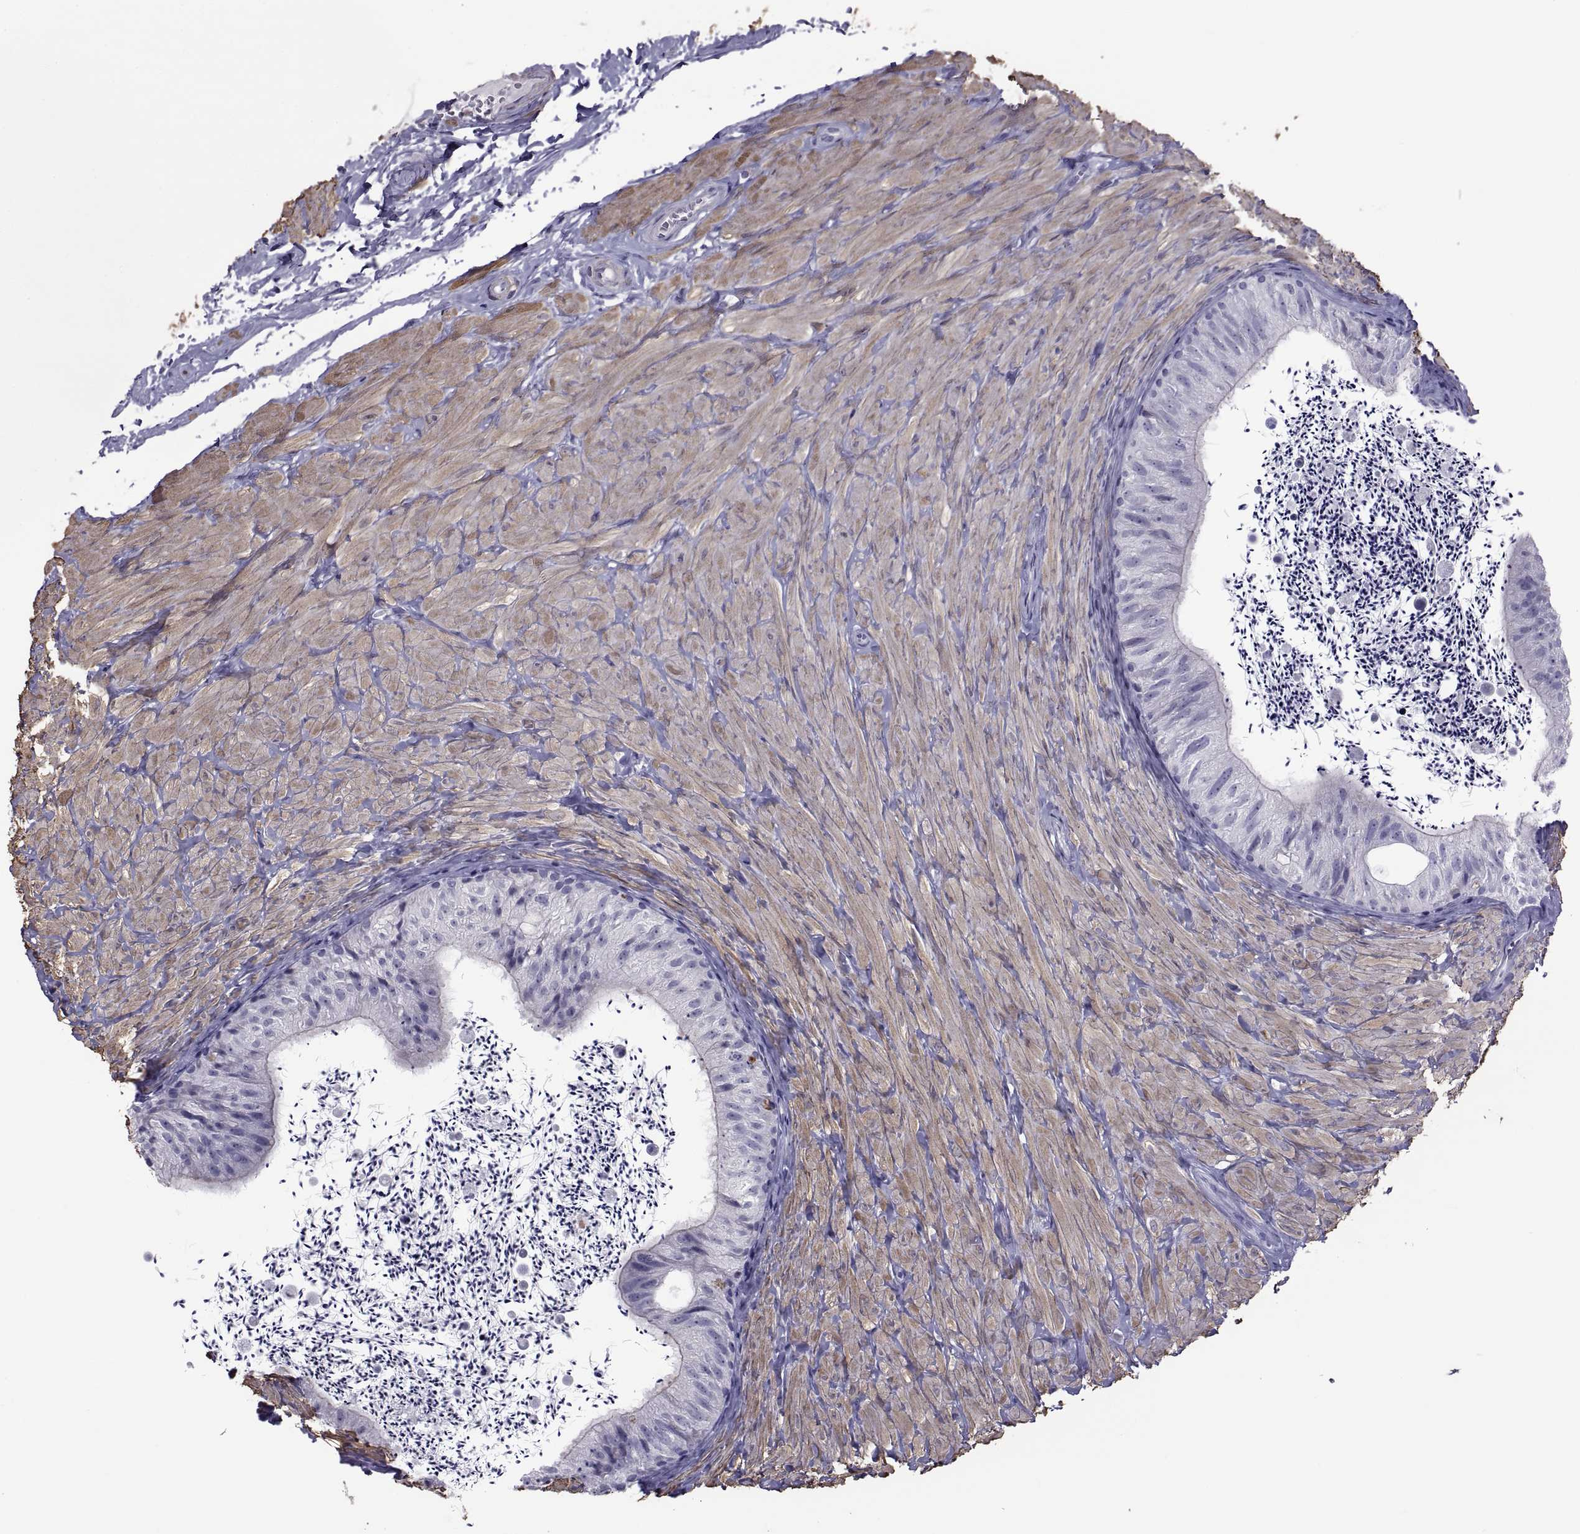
{"staining": {"intensity": "negative", "quantity": "none", "location": "none"}, "tissue": "epididymis", "cell_type": "Glandular cells", "image_type": "normal", "snomed": [{"axis": "morphology", "description": "Normal tissue, NOS"}, {"axis": "topography", "description": "Epididymis"}], "caption": "IHC photomicrograph of normal epididymis stained for a protein (brown), which displays no expression in glandular cells.", "gene": "MAGEB1", "patient": {"sex": "male", "age": 32}}